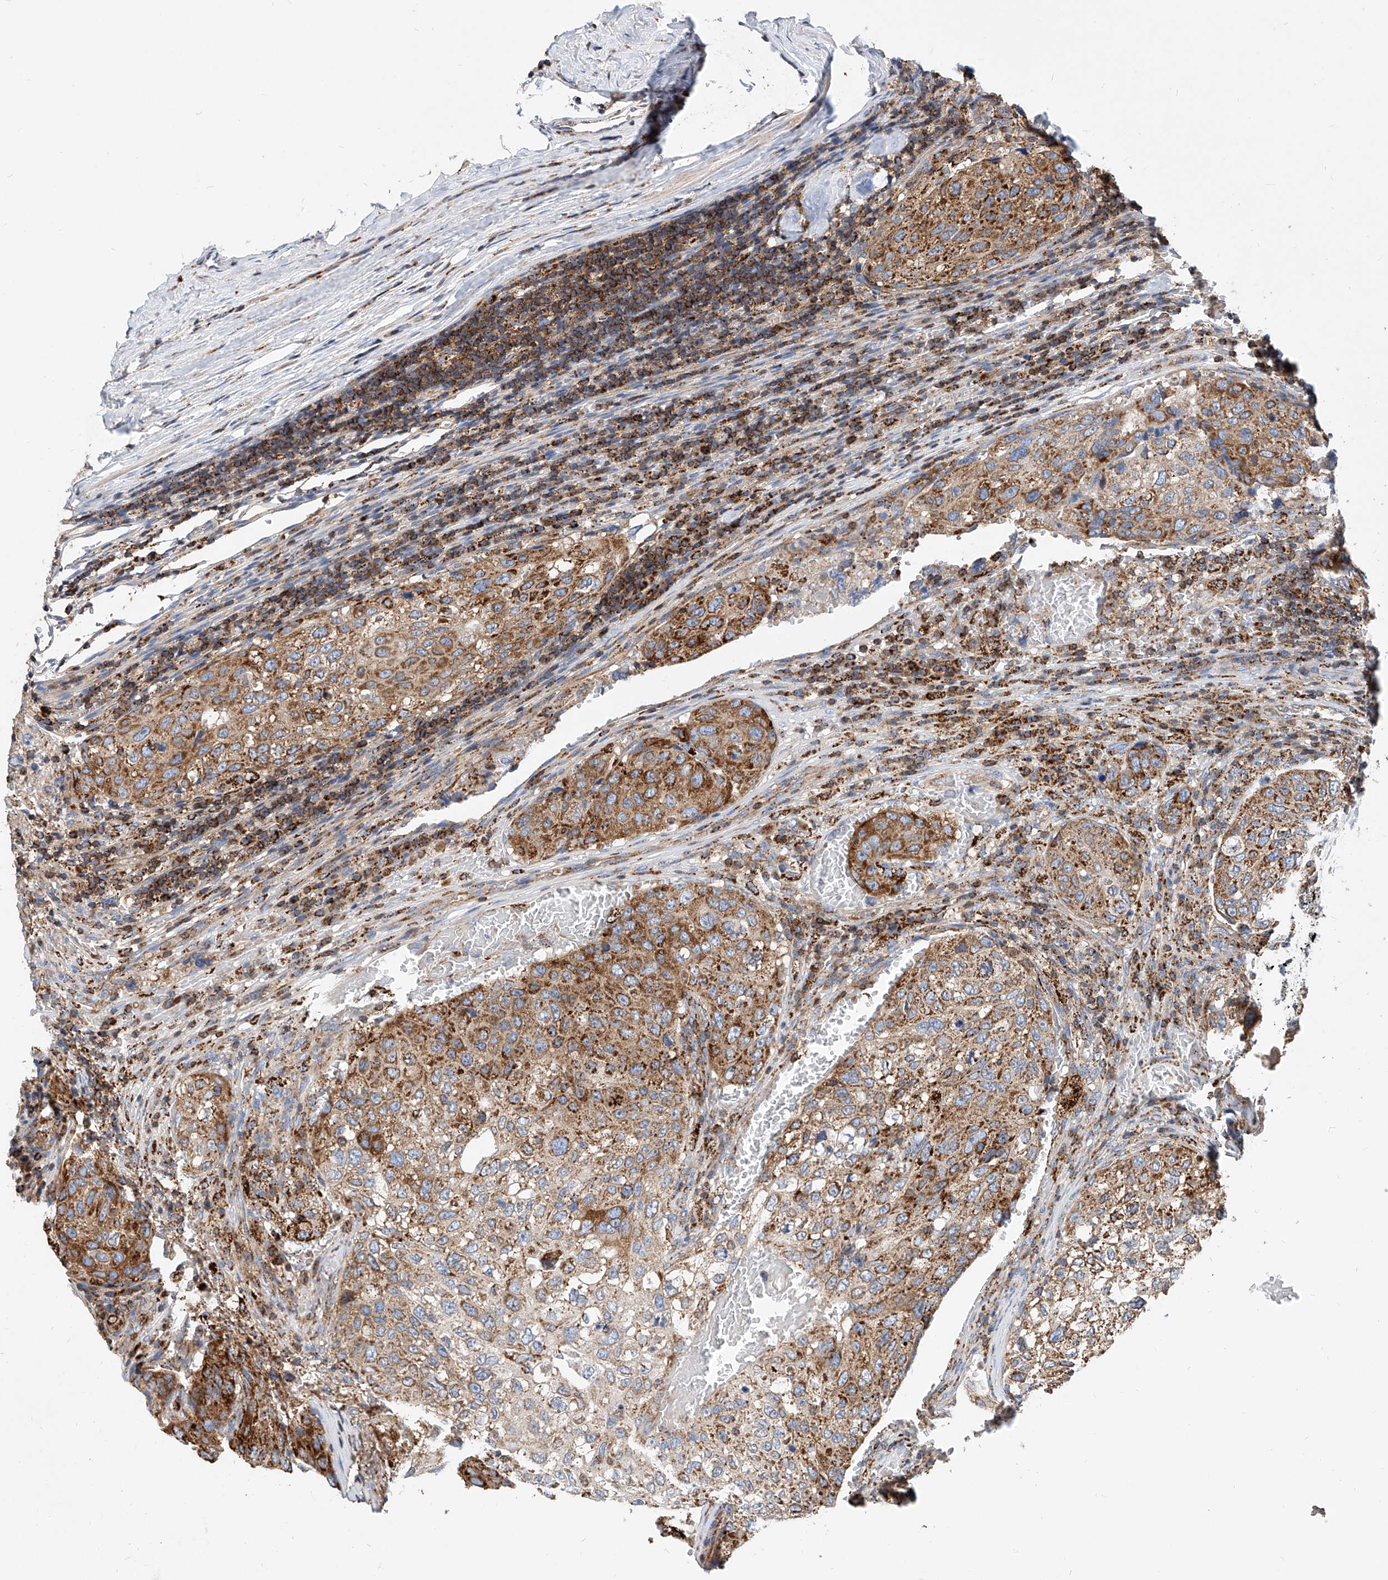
{"staining": {"intensity": "strong", "quantity": ">75%", "location": "cytoplasmic/membranous"}, "tissue": "urothelial cancer", "cell_type": "Tumor cells", "image_type": "cancer", "snomed": [{"axis": "morphology", "description": "Urothelial carcinoma, High grade"}, {"axis": "topography", "description": "Lymph node"}, {"axis": "topography", "description": "Urinary bladder"}], "caption": "About >75% of tumor cells in human urothelial carcinoma (high-grade) demonstrate strong cytoplasmic/membranous protein staining as visualized by brown immunohistochemical staining.", "gene": "CPNE5", "patient": {"sex": "male", "age": 51}}